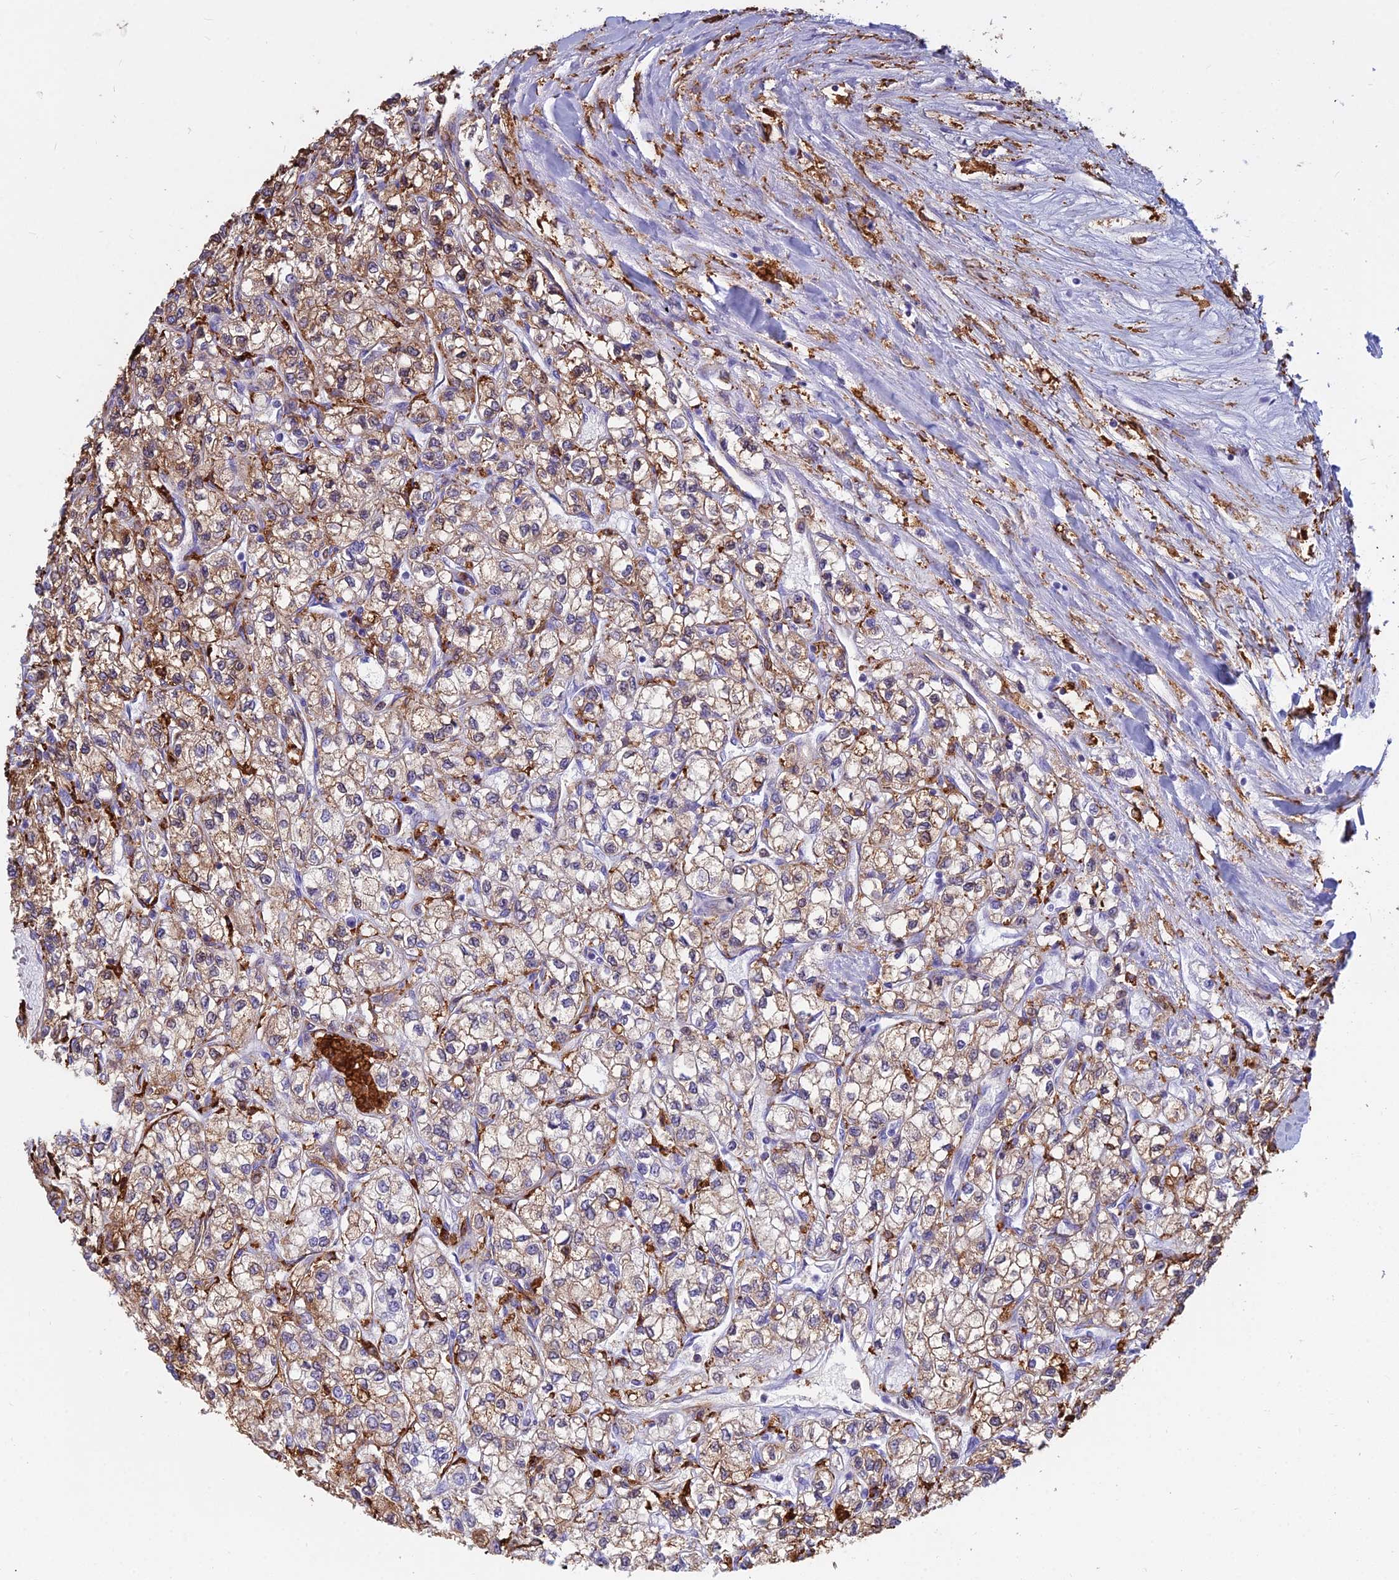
{"staining": {"intensity": "moderate", "quantity": "25%-75%", "location": "cytoplasmic/membranous"}, "tissue": "renal cancer", "cell_type": "Tumor cells", "image_type": "cancer", "snomed": [{"axis": "morphology", "description": "Adenocarcinoma, NOS"}, {"axis": "topography", "description": "Kidney"}], "caption": "Adenocarcinoma (renal) stained for a protein demonstrates moderate cytoplasmic/membranous positivity in tumor cells.", "gene": "HLA-DRB1", "patient": {"sex": "male", "age": 80}}